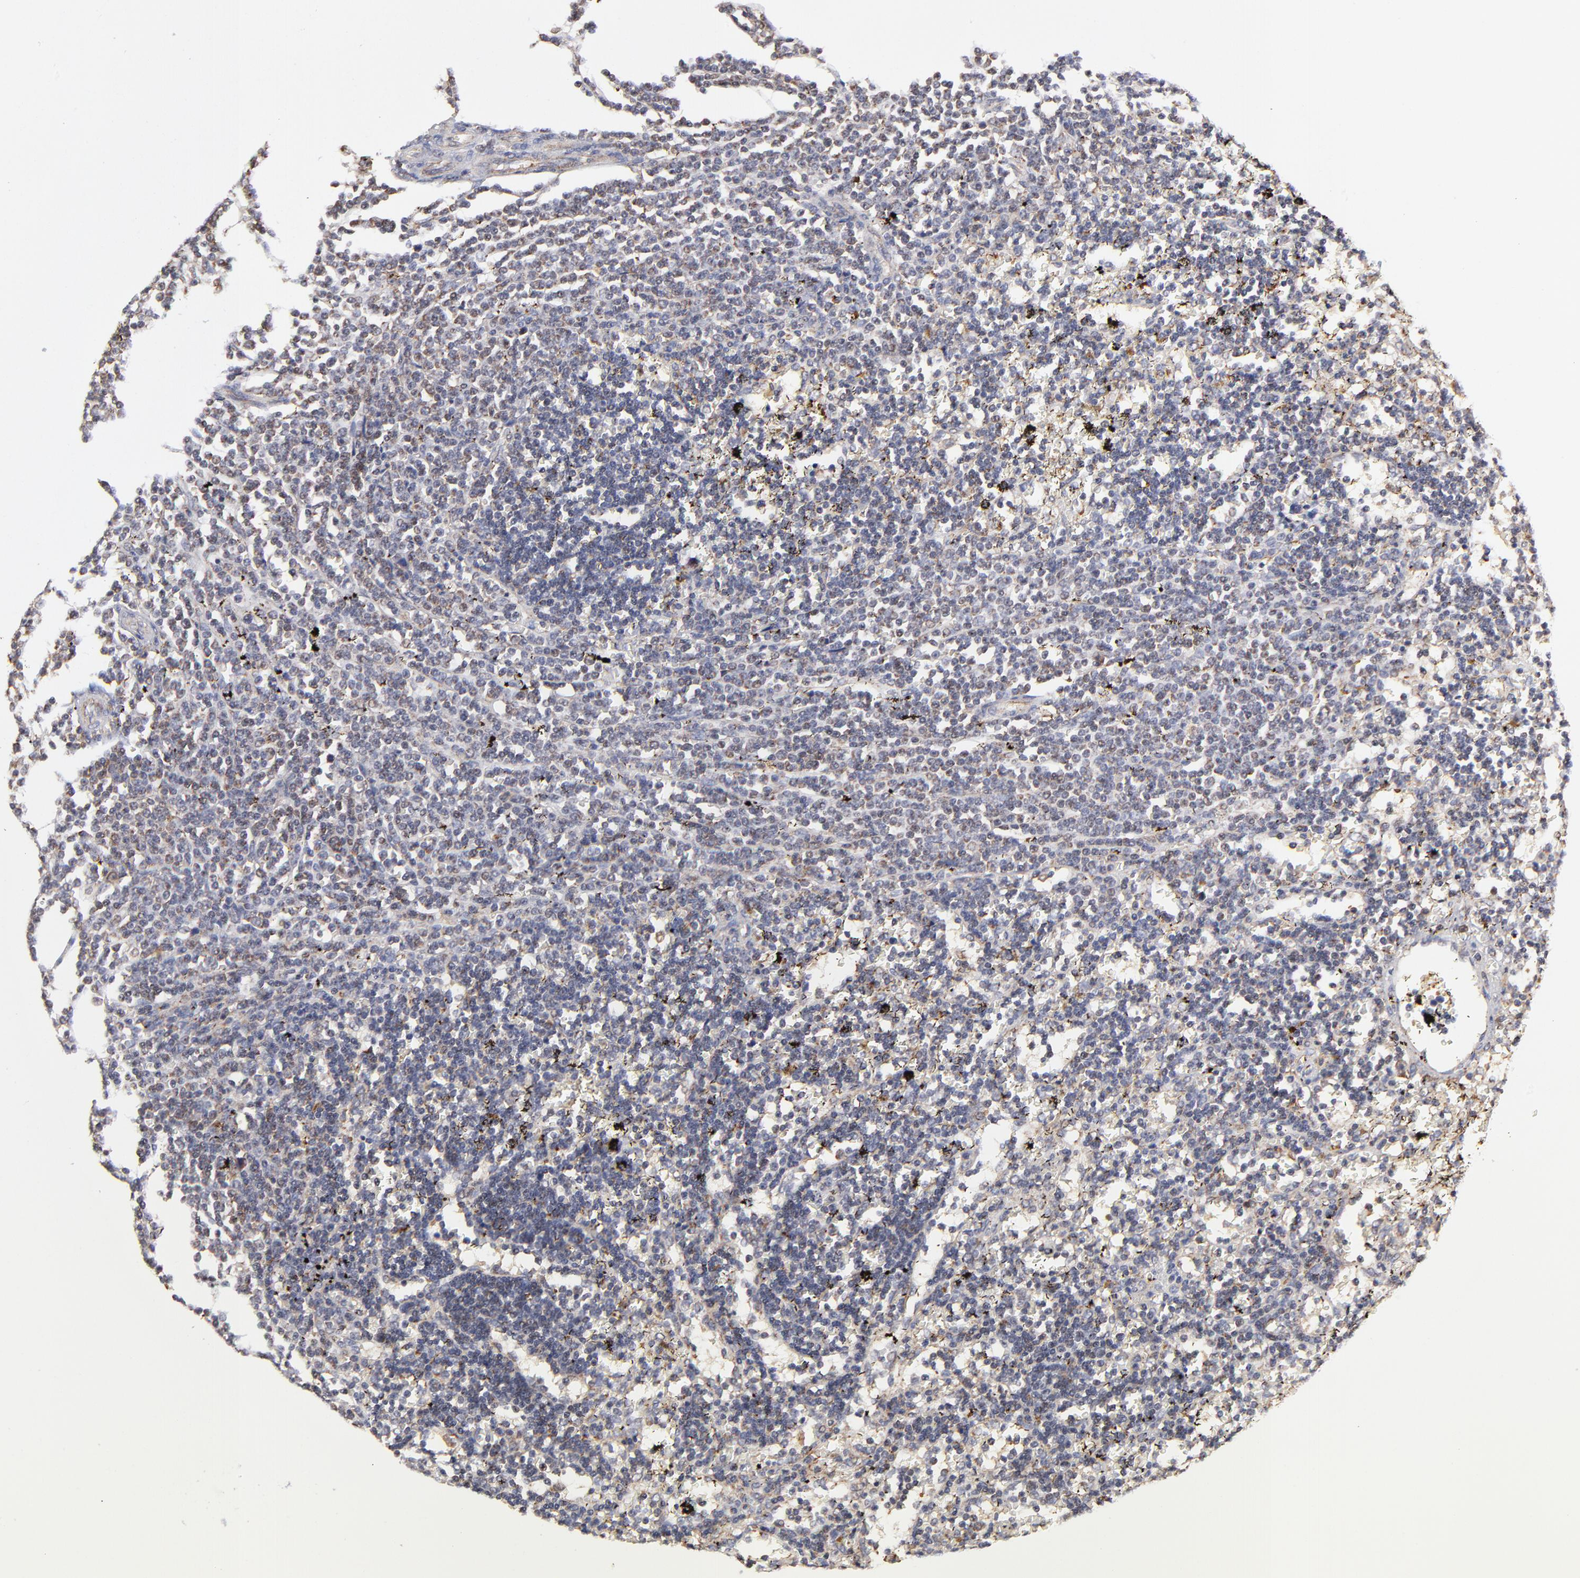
{"staining": {"intensity": "negative", "quantity": "none", "location": "none"}, "tissue": "lymphoma", "cell_type": "Tumor cells", "image_type": "cancer", "snomed": [{"axis": "morphology", "description": "Malignant lymphoma, non-Hodgkin's type, Low grade"}, {"axis": "topography", "description": "Spleen"}], "caption": "DAB (3,3'-diaminobenzidine) immunohistochemical staining of lymphoma exhibits no significant staining in tumor cells. Brightfield microscopy of immunohistochemistry (IHC) stained with DAB (brown) and hematoxylin (blue), captured at high magnification.", "gene": "MAP2K7", "patient": {"sex": "male", "age": 60}}